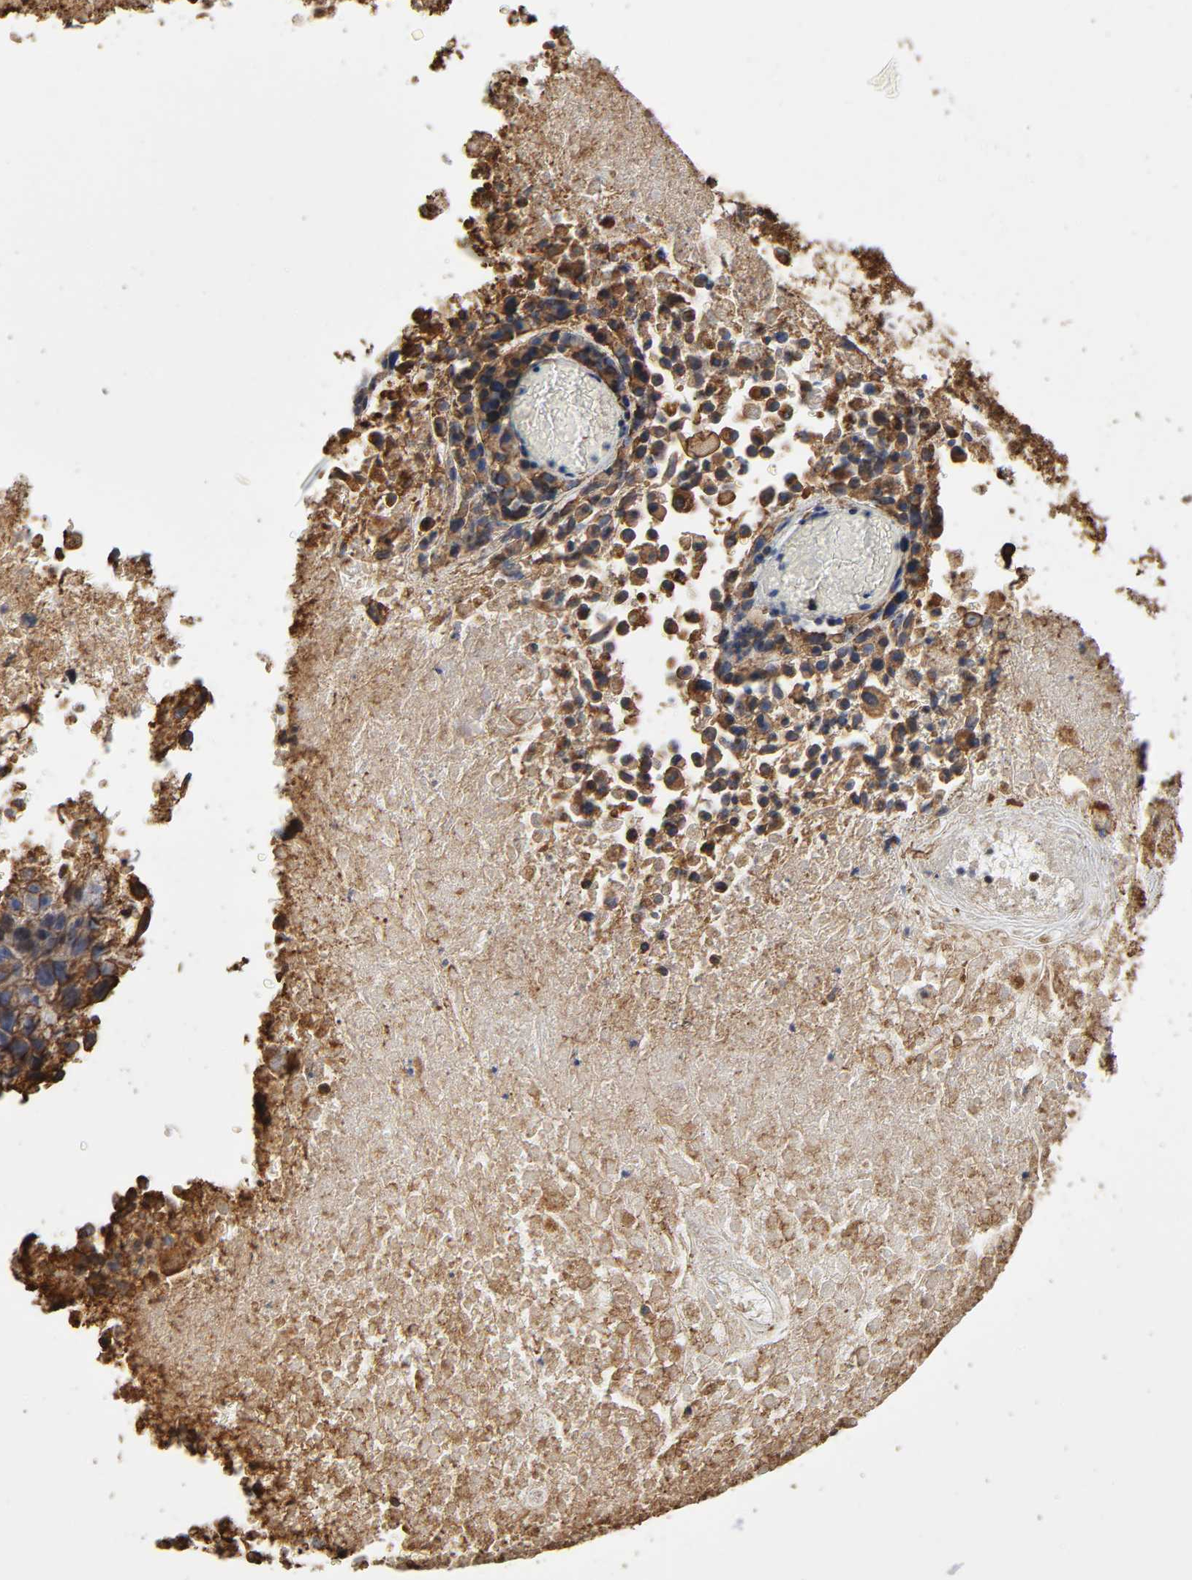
{"staining": {"intensity": "moderate", "quantity": ">75%", "location": "cytoplasmic/membranous"}, "tissue": "melanoma", "cell_type": "Tumor cells", "image_type": "cancer", "snomed": [{"axis": "morphology", "description": "Malignant melanoma, Metastatic site"}, {"axis": "topography", "description": "Cerebral cortex"}], "caption": "Protein staining exhibits moderate cytoplasmic/membranous expression in about >75% of tumor cells in malignant melanoma (metastatic site). (DAB (3,3'-diaminobenzidine) IHC with brightfield microscopy, high magnification).", "gene": "ANXA2", "patient": {"sex": "female", "age": 52}}